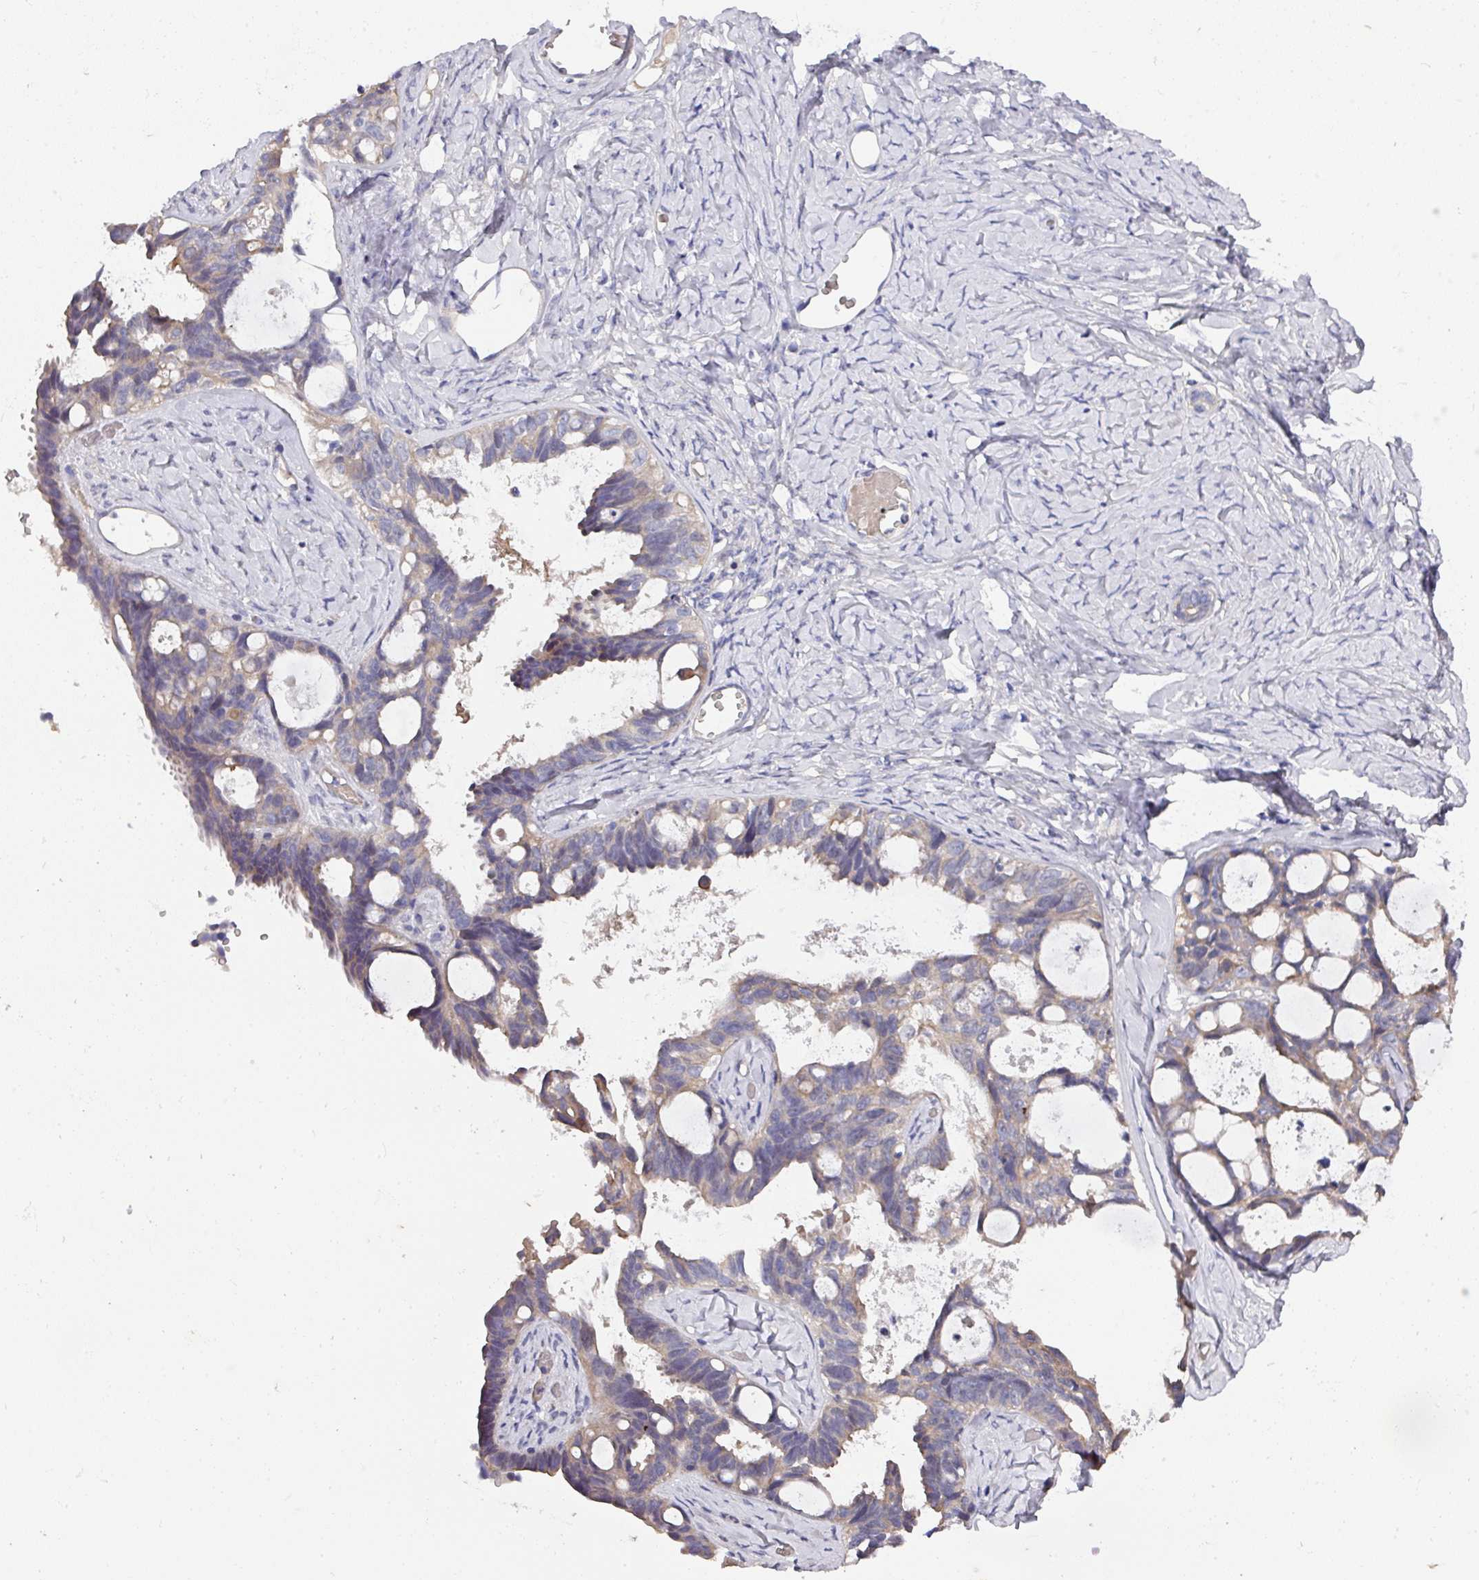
{"staining": {"intensity": "moderate", "quantity": "<25%", "location": "cytoplasmic/membranous"}, "tissue": "ovarian cancer", "cell_type": "Tumor cells", "image_type": "cancer", "snomed": [{"axis": "morphology", "description": "Cystadenocarcinoma, serous, NOS"}, {"axis": "topography", "description": "Ovary"}], "caption": "Ovarian cancer tissue reveals moderate cytoplasmic/membranous expression in approximately <25% of tumor cells, visualized by immunohistochemistry.", "gene": "PRR5", "patient": {"sex": "female", "age": 69}}